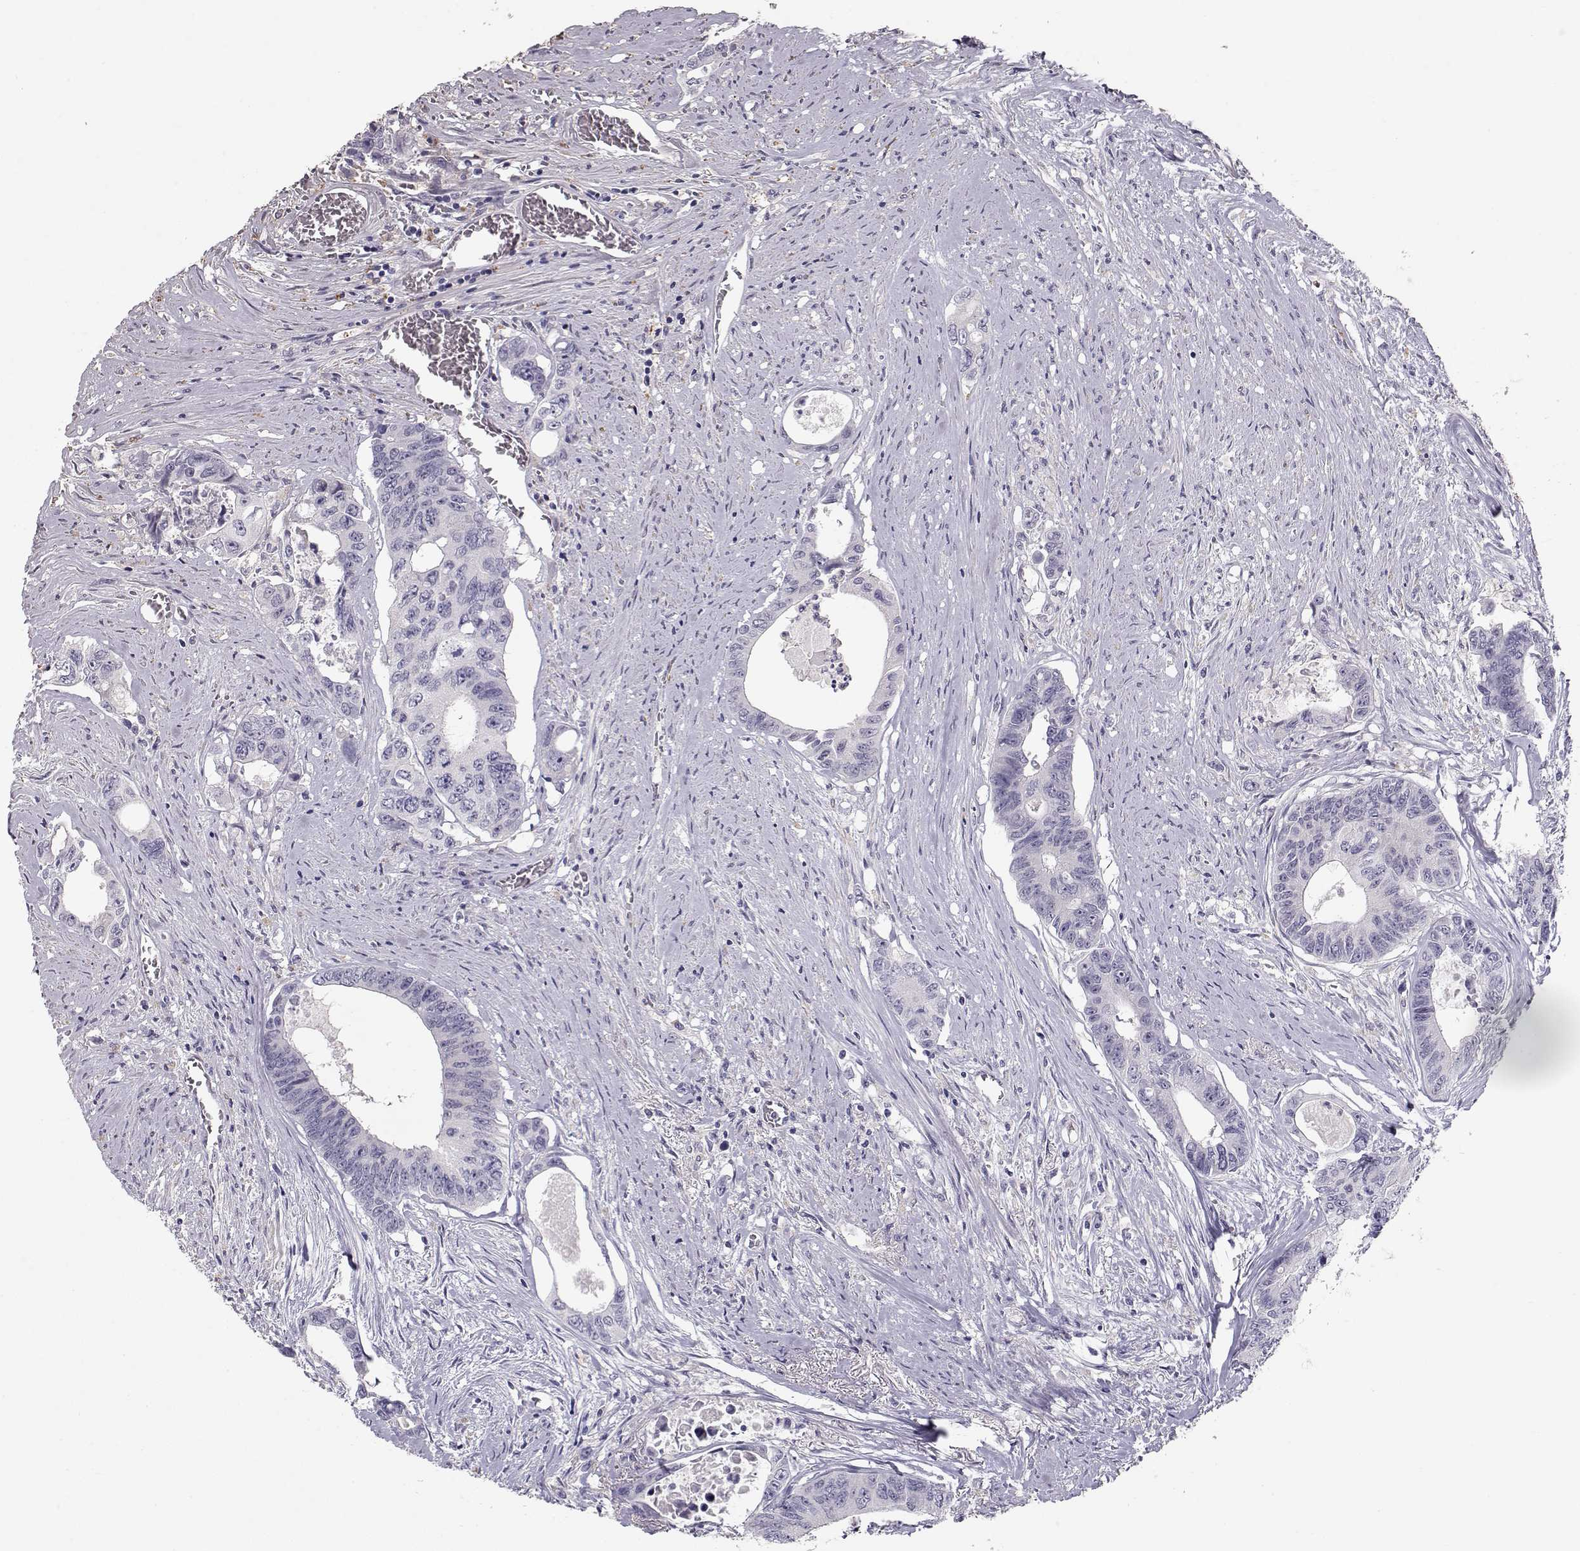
{"staining": {"intensity": "negative", "quantity": "none", "location": "none"}, "tissue": "colorectal cancer", "cell_type": "Tumor cells", "image_type": "cancer", "snomed": [{"axis": "morphology", "description": "Adenocarcinoma, NOS"}, {"axis": "topography", "description": "Rectum"}], "caption": "Immunohistochemistry photomicrograph of human colorectal adenocarcinoma stained for a protein (brown), which exhibits no expression in tumor cells. (Brightfield microscopy of DAB immunohistochemistry (IHC) at high magnification).", "gene": "SLC18A1", "patient": {"sex": "male", "age": 59}}